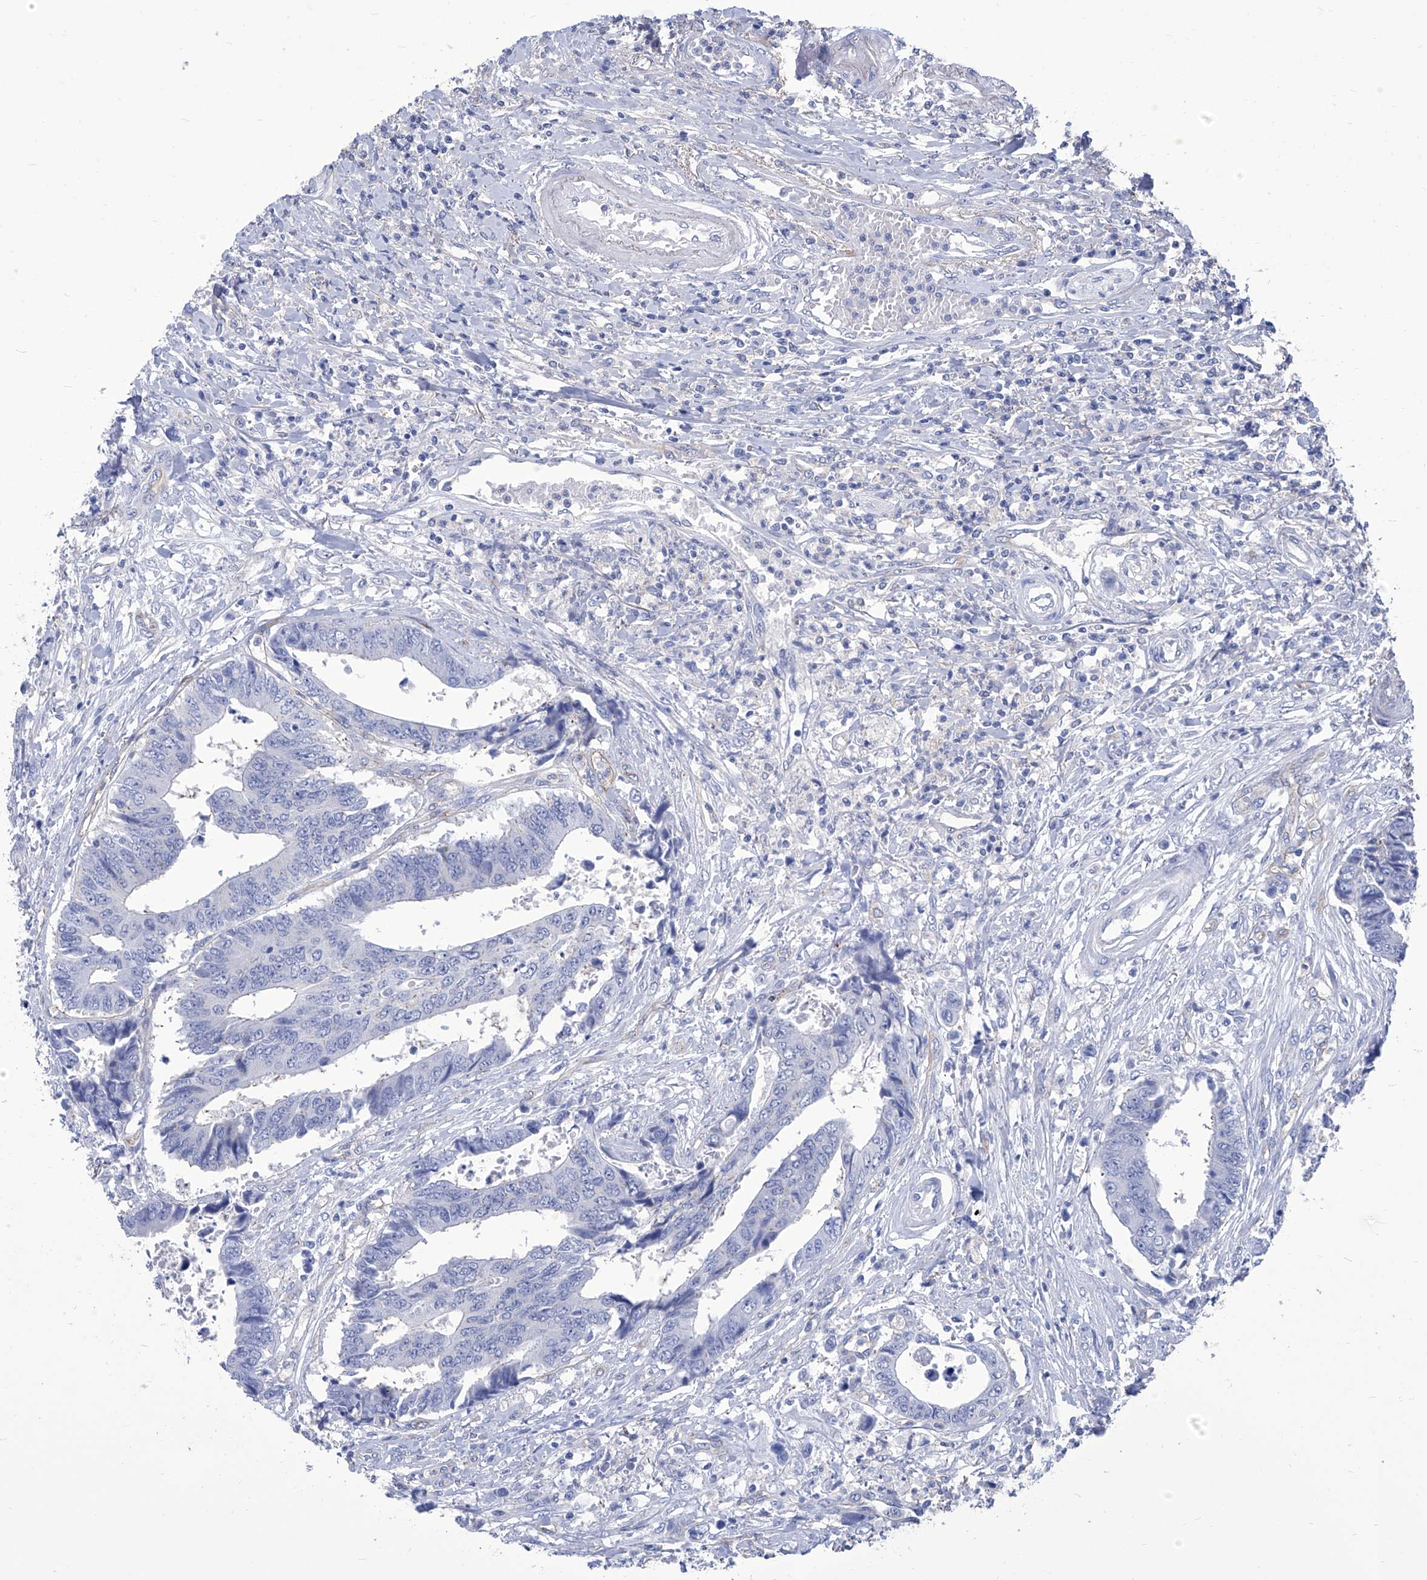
{"staining": {"intensity": "negative", "quantity": "none", "location": "none"}, "tissue": "colorectal cancer", "cell_type": "Tumor cells", "image_type": "cancer", "snomed": [{"axis": "morphology", "description": "Adenocarcinoma, NOS"}, {"axis": "topography", "description": "Rectum"}], "caption": "Photomicrograph shows no significant protein staining in tumor cells of adenocarcinoma (colorectal). (Brightfield microscopy of DAB (3,3'-diaminobenzidine) immunohistochemistry (IHC) at high magnification).", "gene": "SMS", "patient": {"sex": "male", "age": 84}}